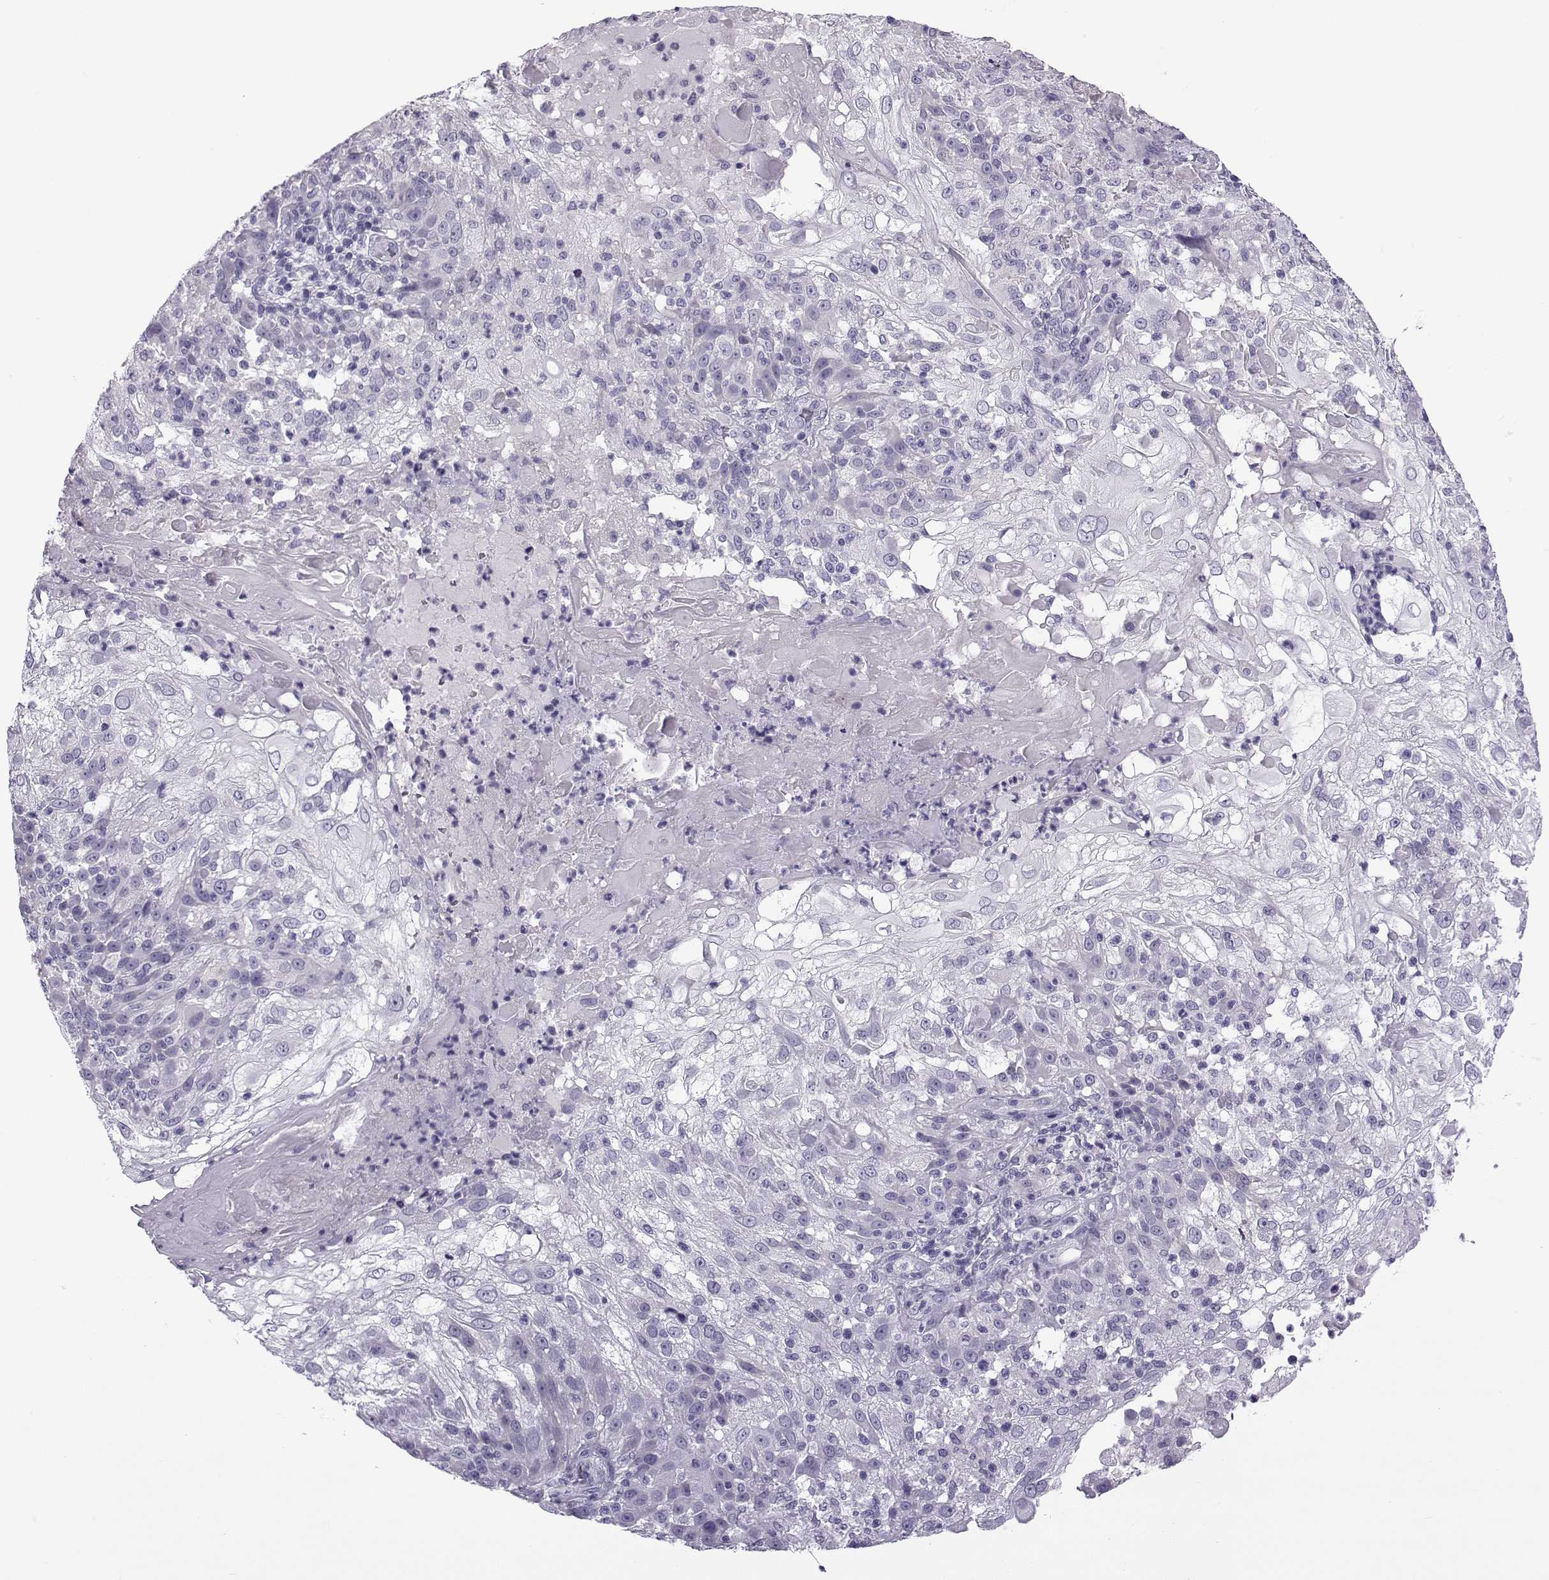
{"staining": {"intensity": "negative", "quantity": "none", "location": "none"}, "tissue": "skin cancer", "cell_type": "Tumor cells", "image_type": "cancer", "snomed": [{"axis": "morphology", "description": "Normal tissue, NOS"}, {"axis": "morphology", "description": "Squamous cell carcinoma, NOS"}, {"axis": "topography", "description": "Skin"}], "caption": "Tumor cells are negative for brown protein staining in skin cancer. (Stains: DAB (3,3'-diaminobenzidine) immunohistochemistry with hematoxylin counter stain, Microscopy: brightfield microscopy at high magnification).", "gene": "OIP5", "patient": {"sex": "female", "age": 83}}